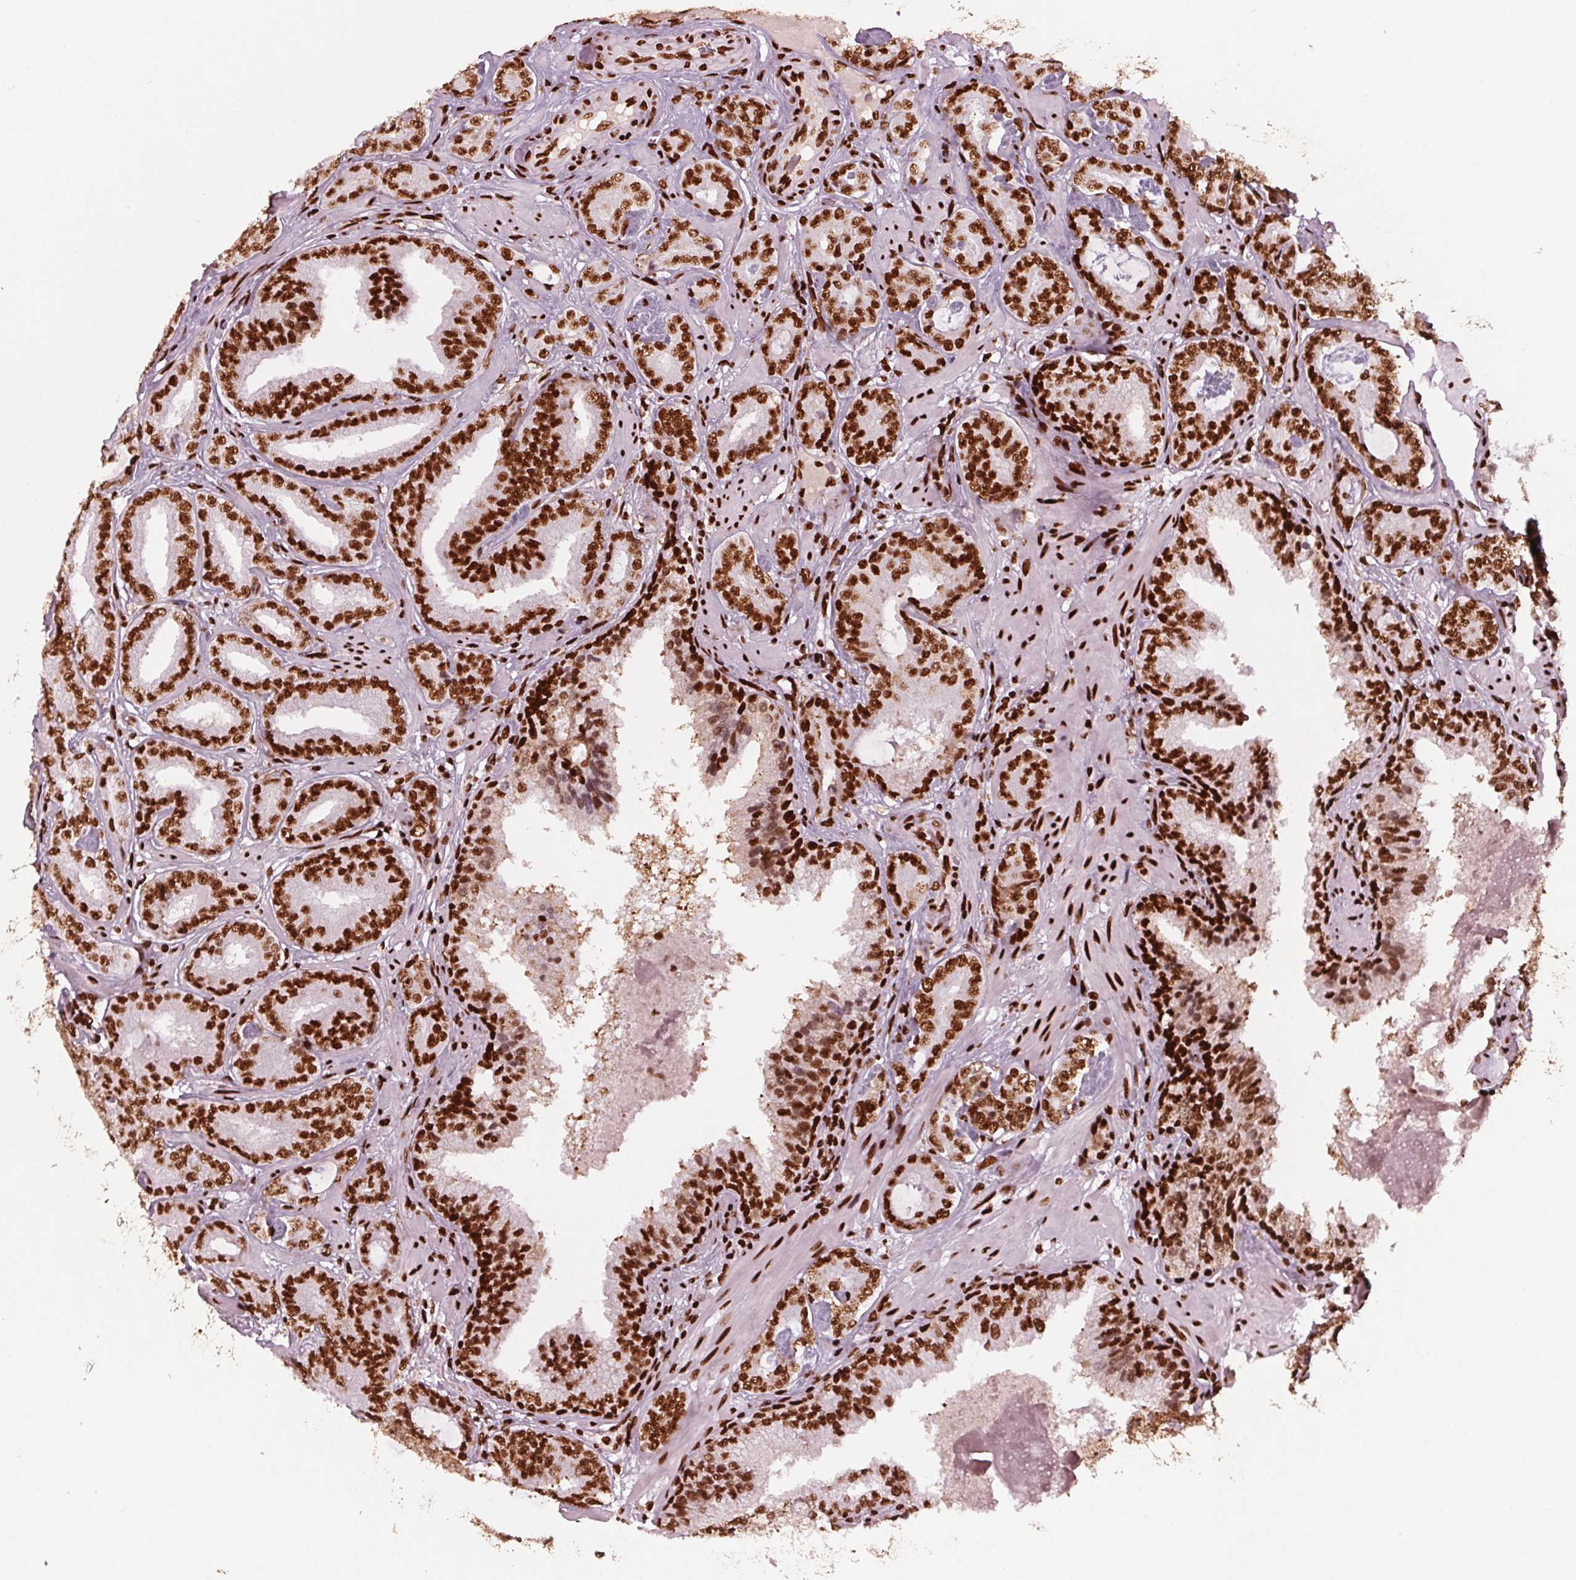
{"staining": {"intensity": "strong", "quantity": ">75%", "location": "nuclear"}, "tissue": "prostate cancer", "cell_type": "Tumor cells", "image_type": "cancer", "snomed": [{"axis": "morphology", "description": "Adenocarcinoma, Low grade"}, {"axis": "topography", "description": "Prostate"}], "caption": "A high-resolution micrograph shows immunohistochemistry staining of prostate cancer (adenocarcinoma (low-grade)), which demonstrates strong nuclear positivity in approximately >75% of tumor cells. (DAB IHC with brightfield microscopy, high magnification).", "gene": "BRD4", "patient": {"sex": "male", "age": 60}}